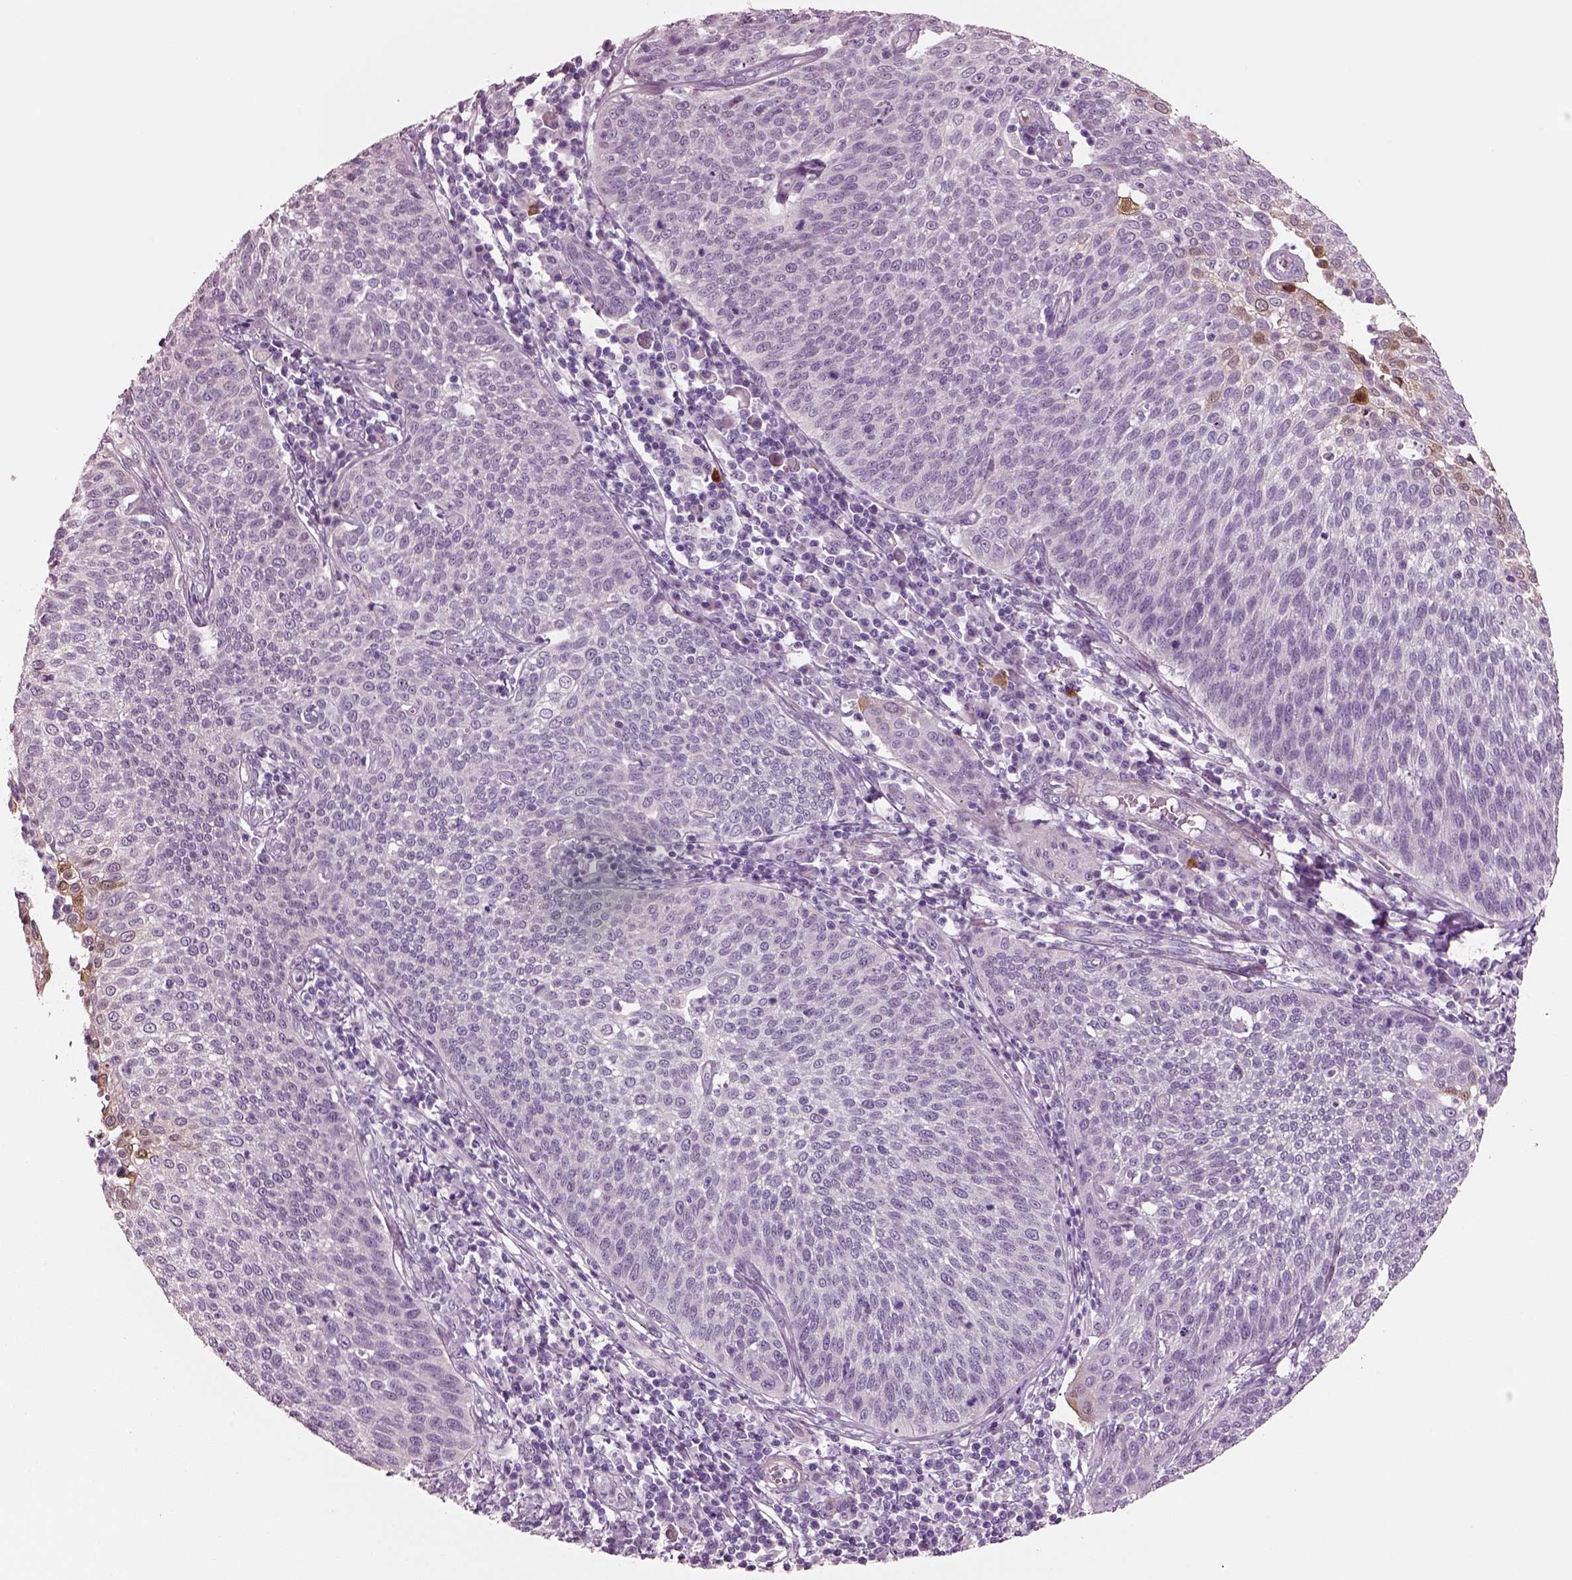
{"staining": {"intensity": "negative", "quantity": "none", "location": "none"}, "tissue": "cervical cancer", "cell_type": "Tumor cells", "image_type": "cancer", "snomed": [{"axis": "morphology", "description": "Squamous cell carcinoma, NOS"}, {"axis": "topography", "description": "Cervix"}], "caption": "High magnification brightfield microscopy of cervical squamous cell carcinoma stained with DAB (brown) and counterstained with hematoxylin (blue): tumor cells show no significant expression. (Stains: DAB IHC with hematoxylin counter stain, Microscopy: brightfield microscopy at high magnification).", "gene": "SCML2", "patient": {"sex": "female", "age": 34}}